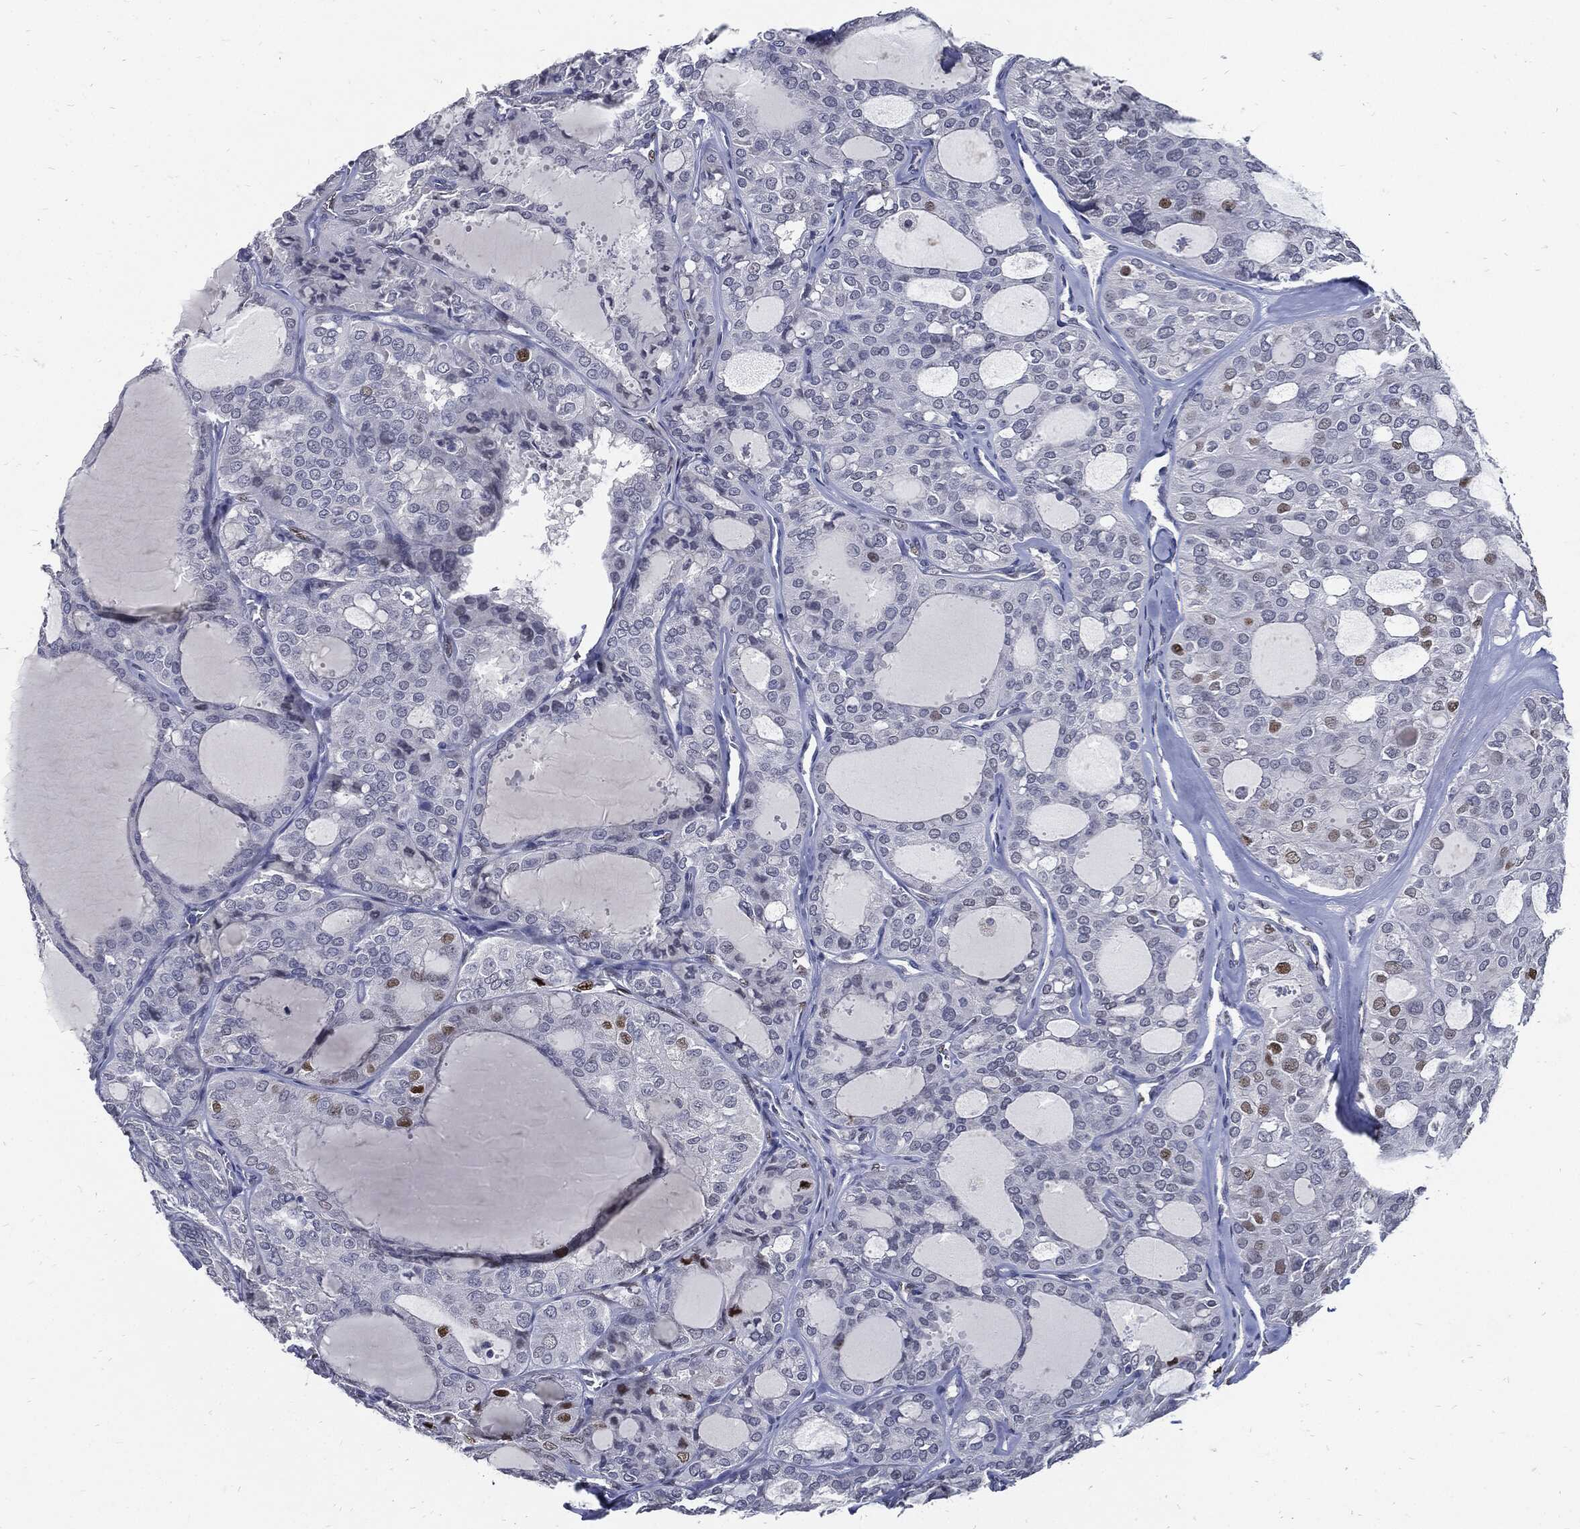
{"staining": {"intensity": "strong", "quantity": "<25%", "location": "nuclear"}, "tissue": "thyroid cancer", "cell_type": "Tumor cells", "image_type": "cancer", "snomed": [{"axis": "morphology", "description": "Follicular adenoma carcinoma, NOS"}, {"axis": "topography", "description": "Thyroid gland"}], "caption": "The photomicrograph displays staining of follicular adenoma carcinoma (thyroid), revealing strong nuclear protein expression (brown color) within tumor cells.", "gene": "NBN", "patient": {"sex": "male", "age": 75}}